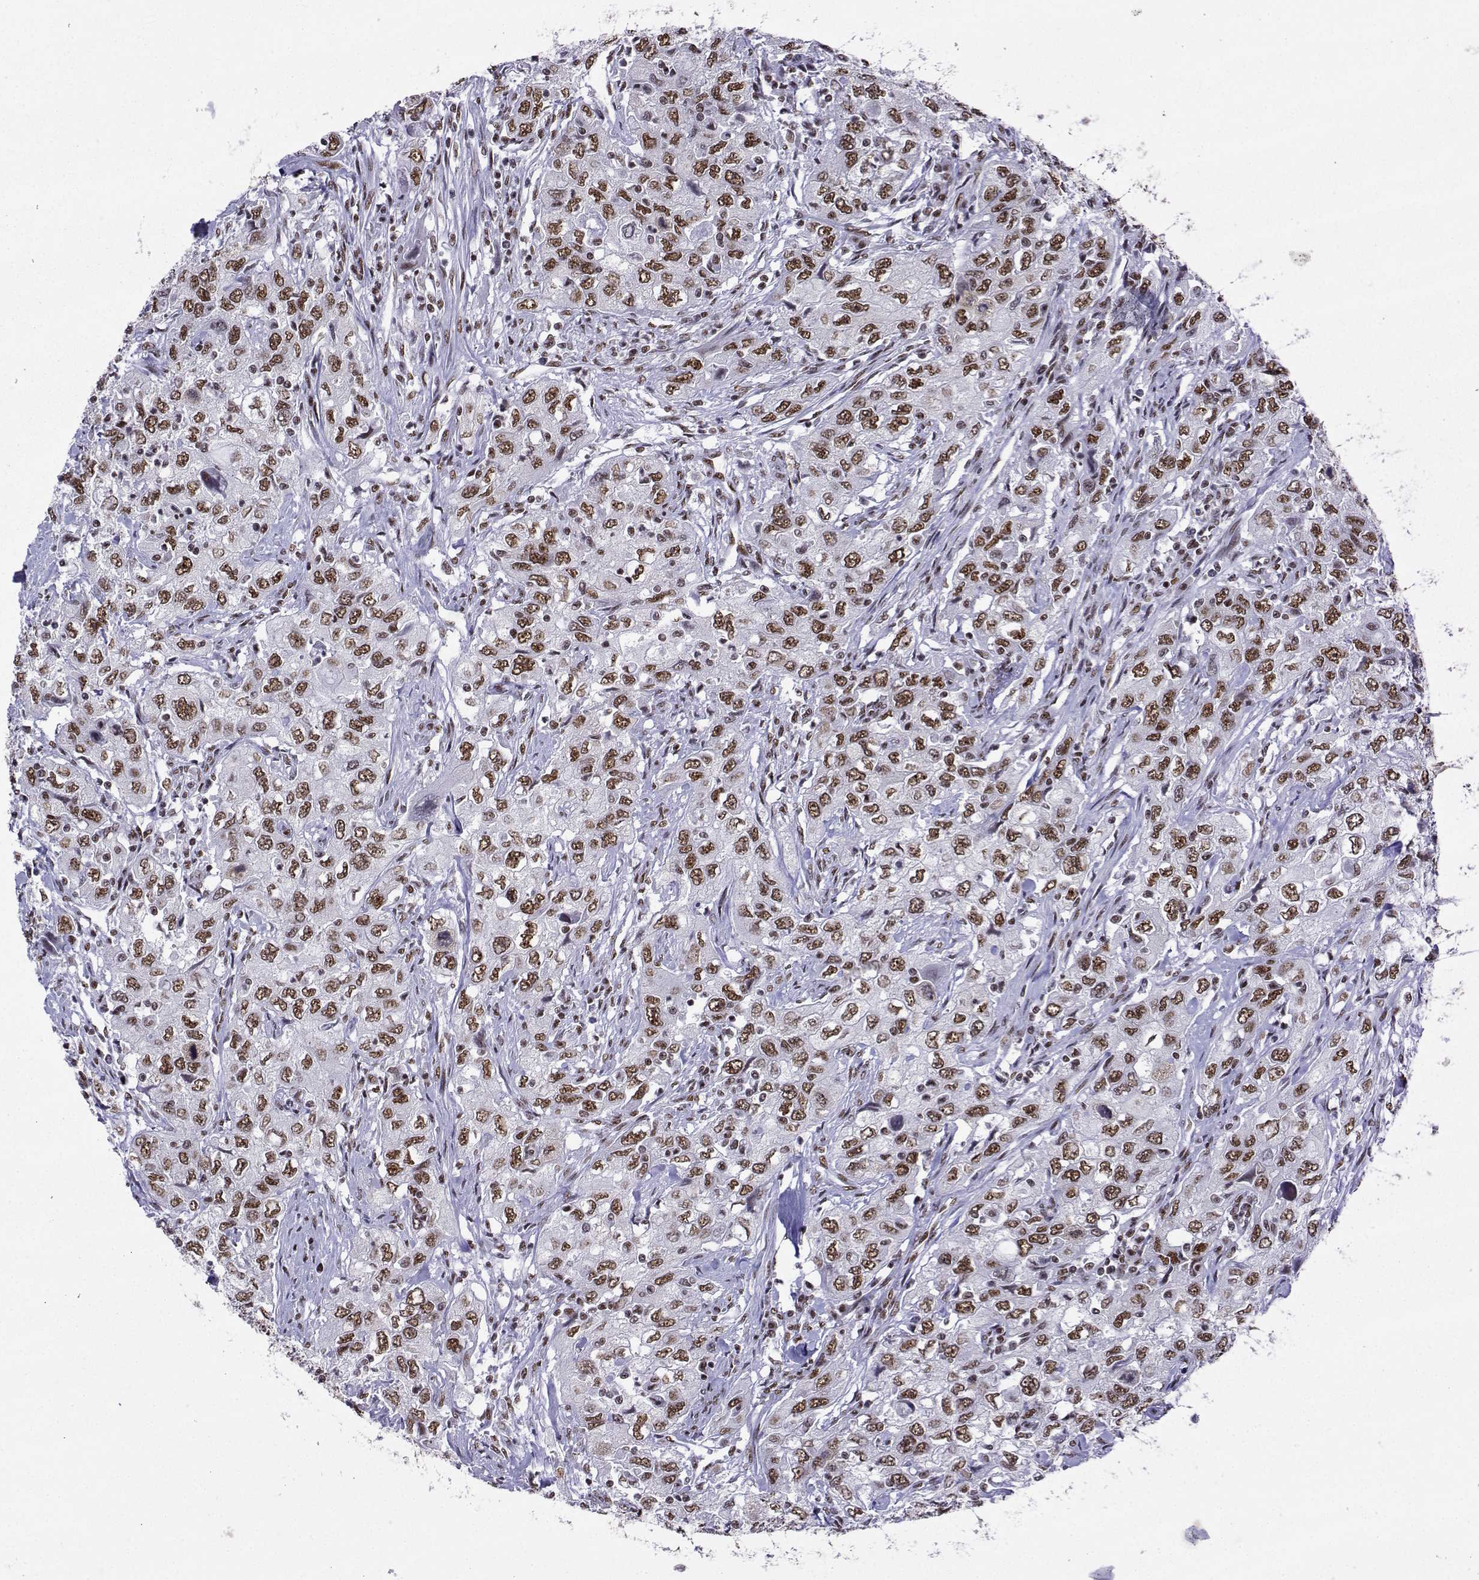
{"staining": {"intensity": "moderate", "quantity": "25%-75%", "location": "nuclear"}, "tissue": "urothelial cancer", "cell_type": "Tumor cells", "image_type": "cancer", "snomed": [{"axis": "morphology", "description": "Urothelial carcinoma, High grade"}, {"axis": "topography", "description": "Urinary bladder"}], "caption": "Protein expression analysis of human high-grade urothelial carcinoma reveals moderate nuclear staining in about 25%-75% of tumor cells.", "gene": "SNRPB2", "patient": {"sex": "male", "age": 76}}